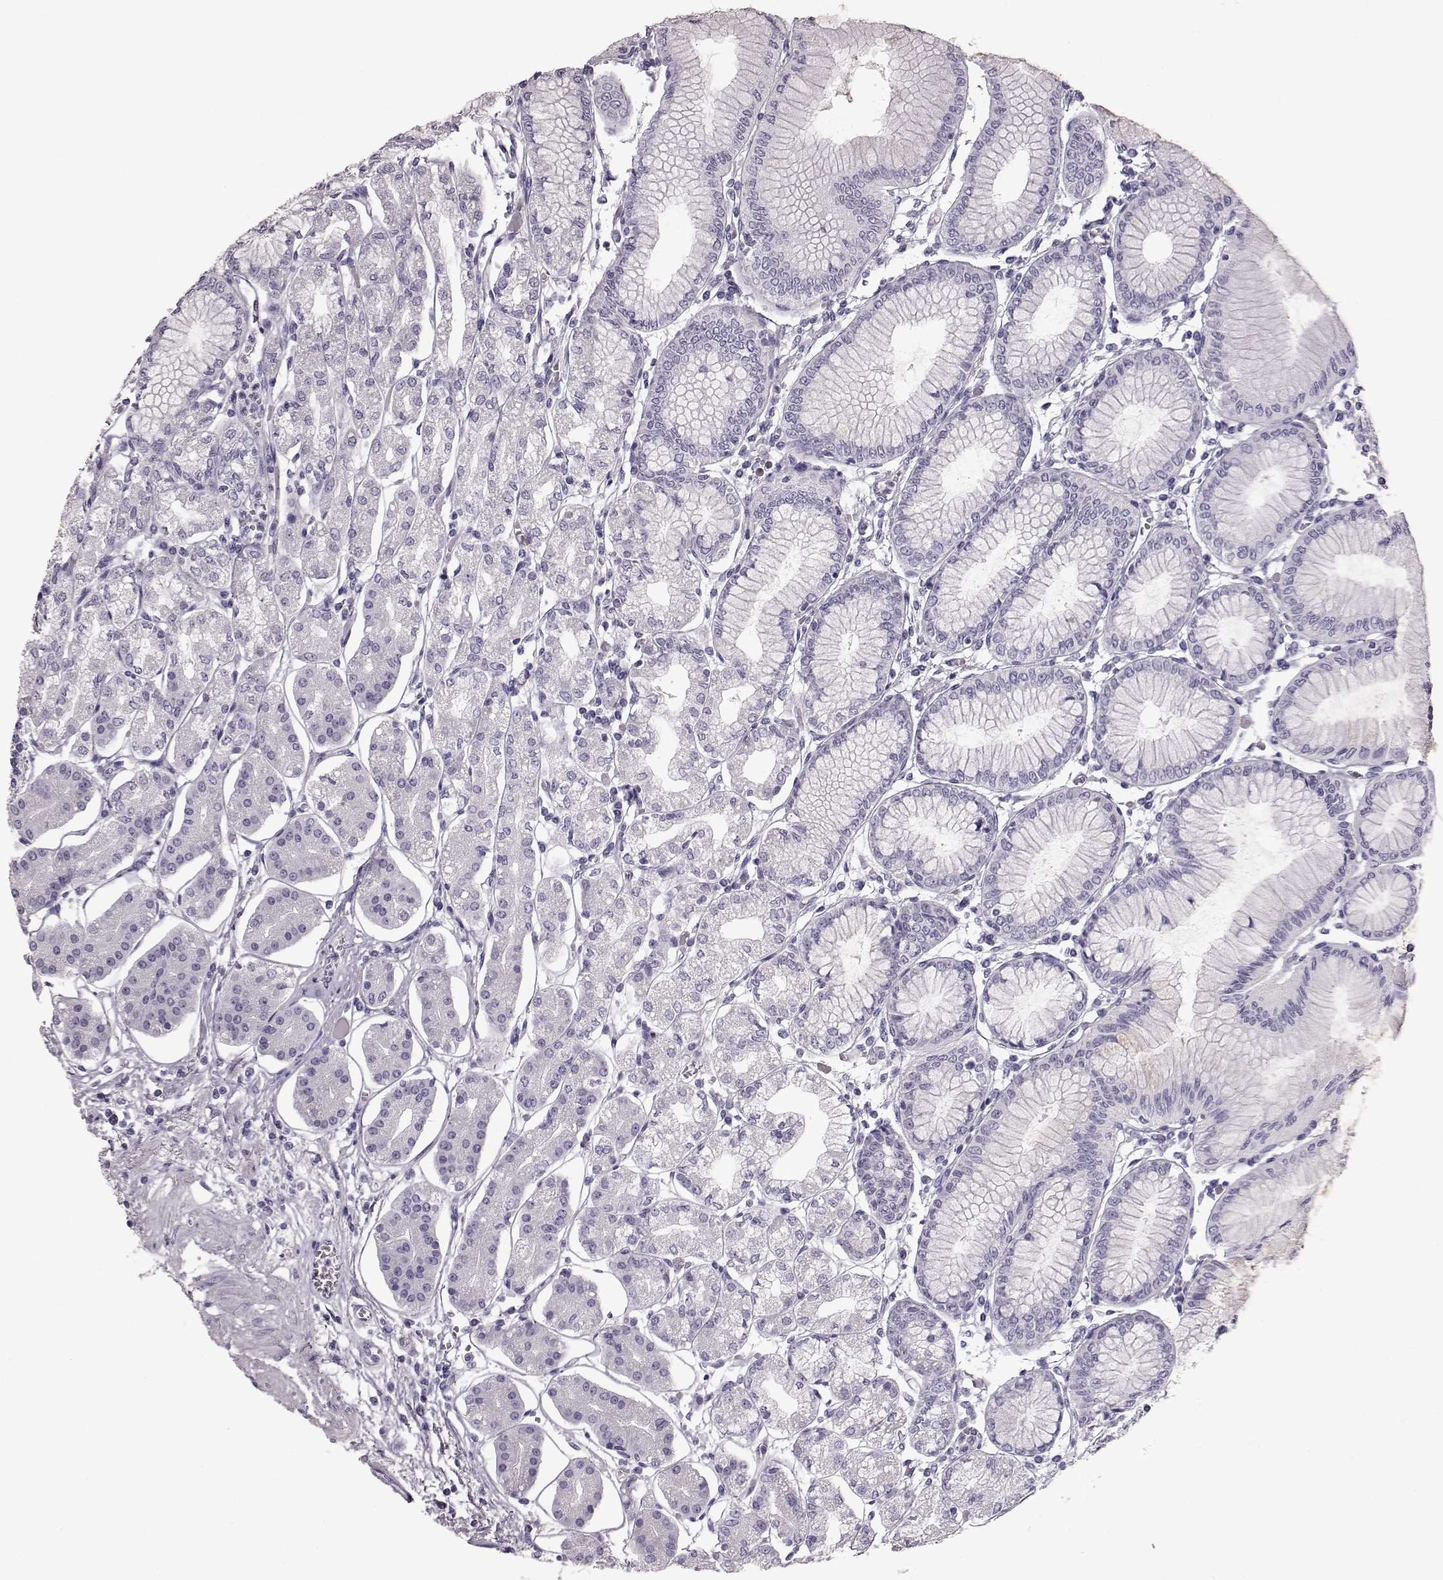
{"staining": {"intensity": "negative", "quantity": "none", "location": "none"}, "tissue": "stomach", "cell_type": "Glandular cells", "image_type": "normal", "snomed": [{"axis": "morphology", "description": "Normal tissue, NOS"}, {"axis": "topography", "description": "Skeletal muscle"}, {"axis": "topography", "description": "Stomach"}], "caption": "DAB (3,3'-diaminobenzidine) immunohistochemical staining of normal human stomach displays no significant expression in glandular cells.", "gene": "TCHHL1", "patient": {"sex": "female", "age": 57}}